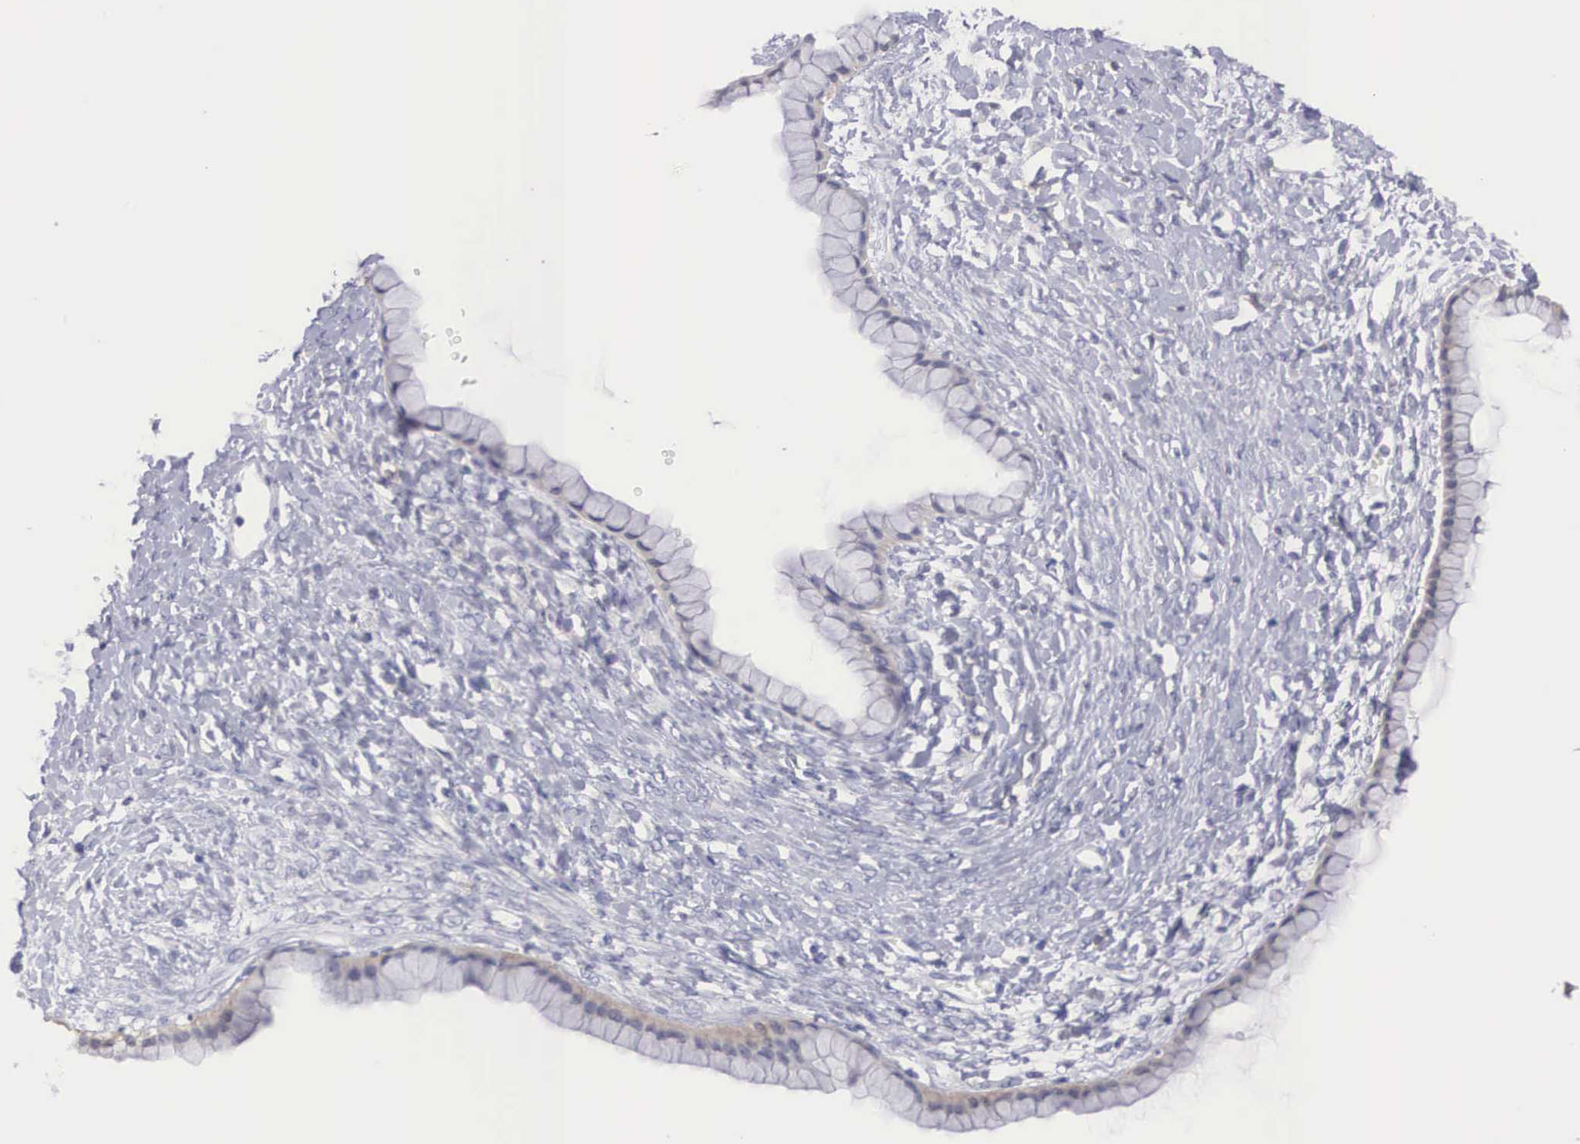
{"staining": {"intensity": "weak", "quantity": "25%-75%", "location": "cytoplasmic/membranous"}, "tissue": "ovarian cancer", "cell_type": "Tumor cells", "image_type": "cancer", "snomed": [{"axis": "morphology", "description": "Cystadenocarcinoma, mucinous, NOS"}, {"axis": "topography", "description": "Ovary"}], "caption": "Immunohistochemistry histopathology image of ovarian mucinous cystadenocarcinoma stained for a protein (brown), which exhibits low levels of weak cytoplasmic/membranous staining in approximately 25%-75% of tumor cells.", "gene": "REPS2", "patient": {"sex": "female", "age": 25}}